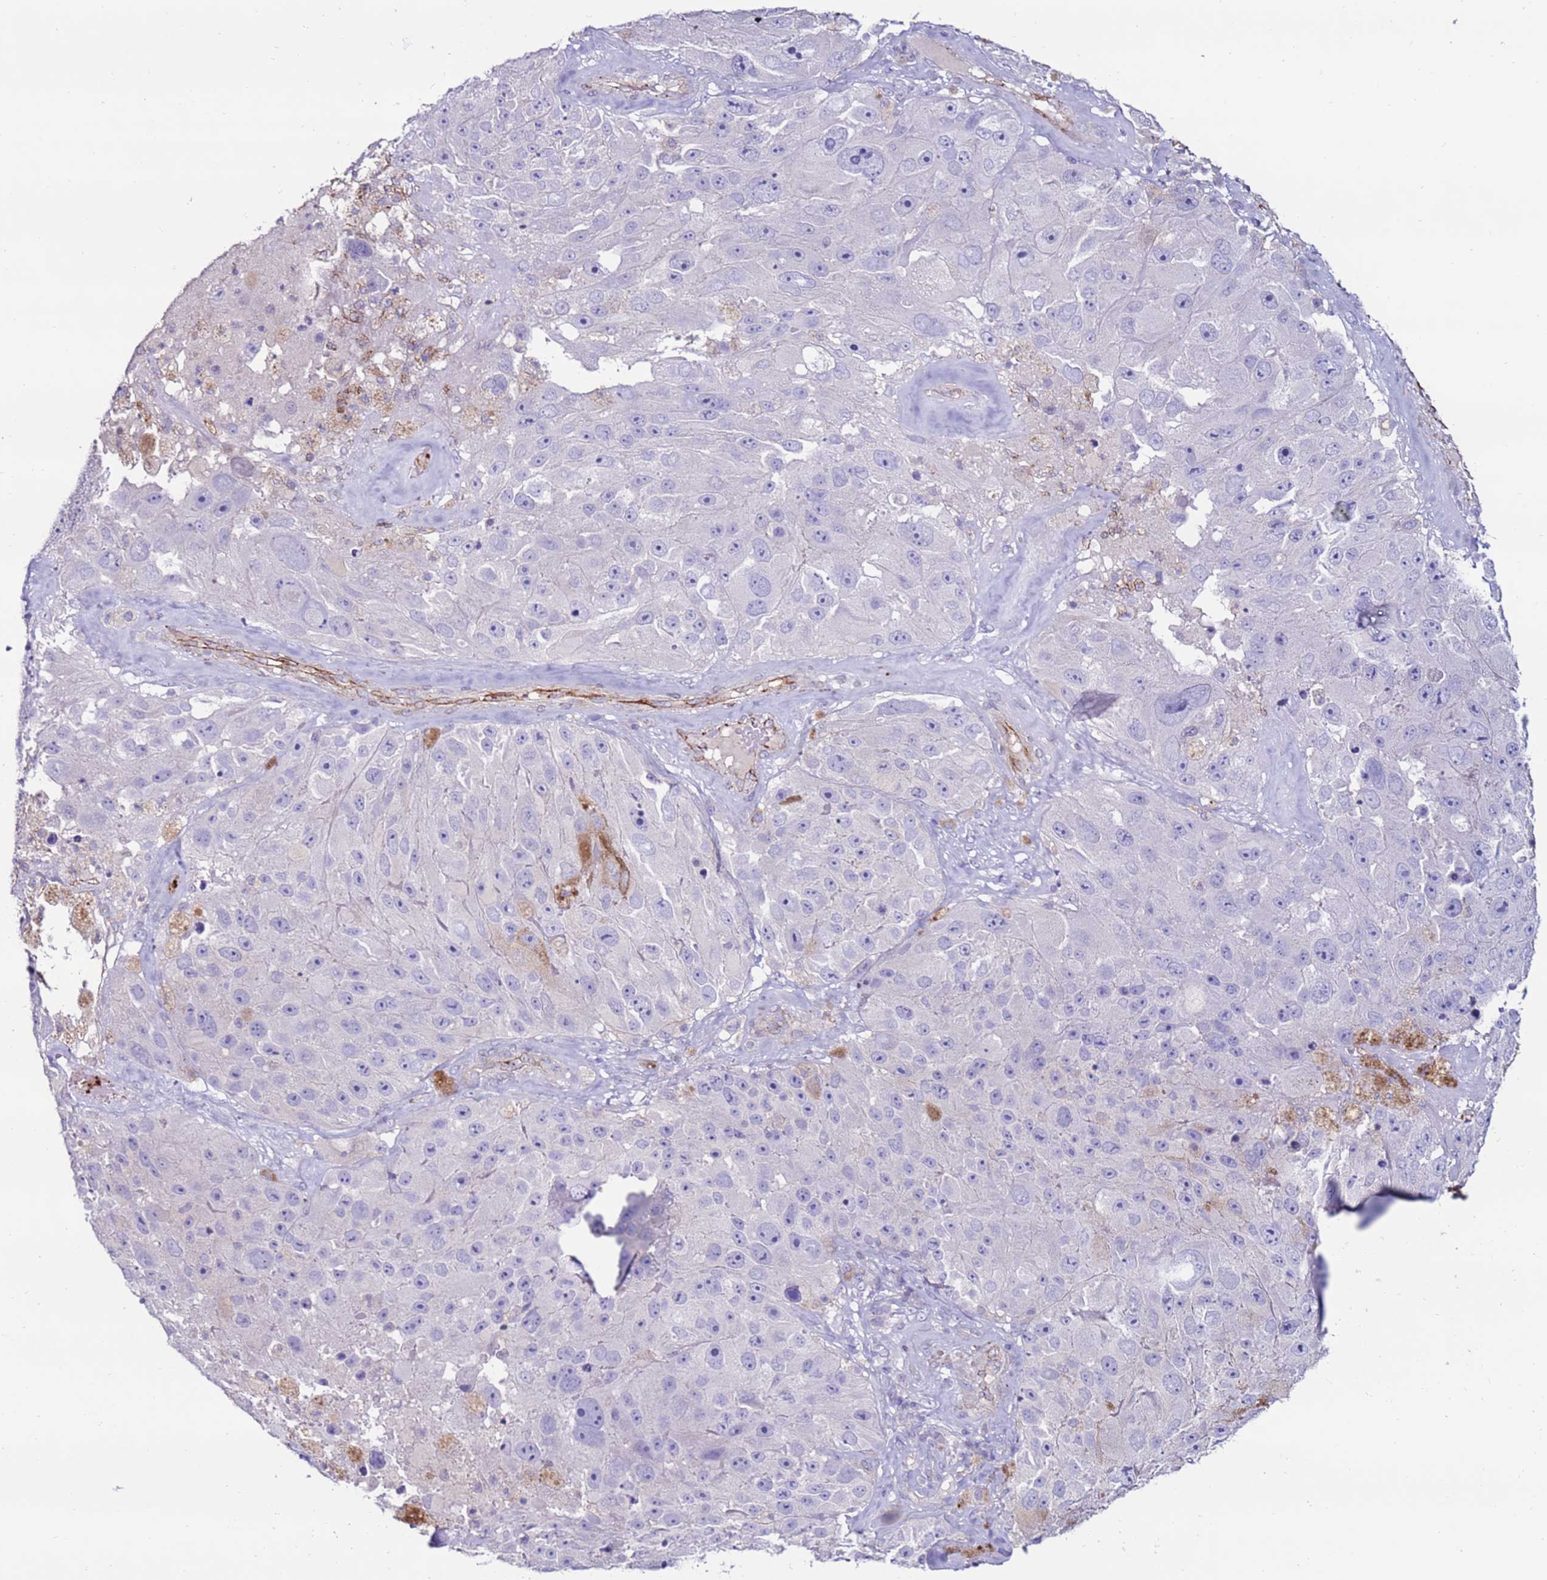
{"staining": {"intensity": "negative", "quantity": "none", "location": "none"}, "tissue": "melanoma", "cell_type": "Tumor cells", "image_type": "cancer", "snomed": [{"axis": "morphology", "description": "Malignant melanoma, Metastatic site"}, {"axis": "topography", "description": "Lymph node"}], "caption": "Immunohistochemistry (IHC) histopathology image of neoplastic tissue: malignant melanoma (metastatic site) stained with DAB (3,3'-diaminobenzidine) reveals no significant protein expression in tumor cells.", "gene": "CLEC4M", "patient": {"sex": "male", "age": 62}}